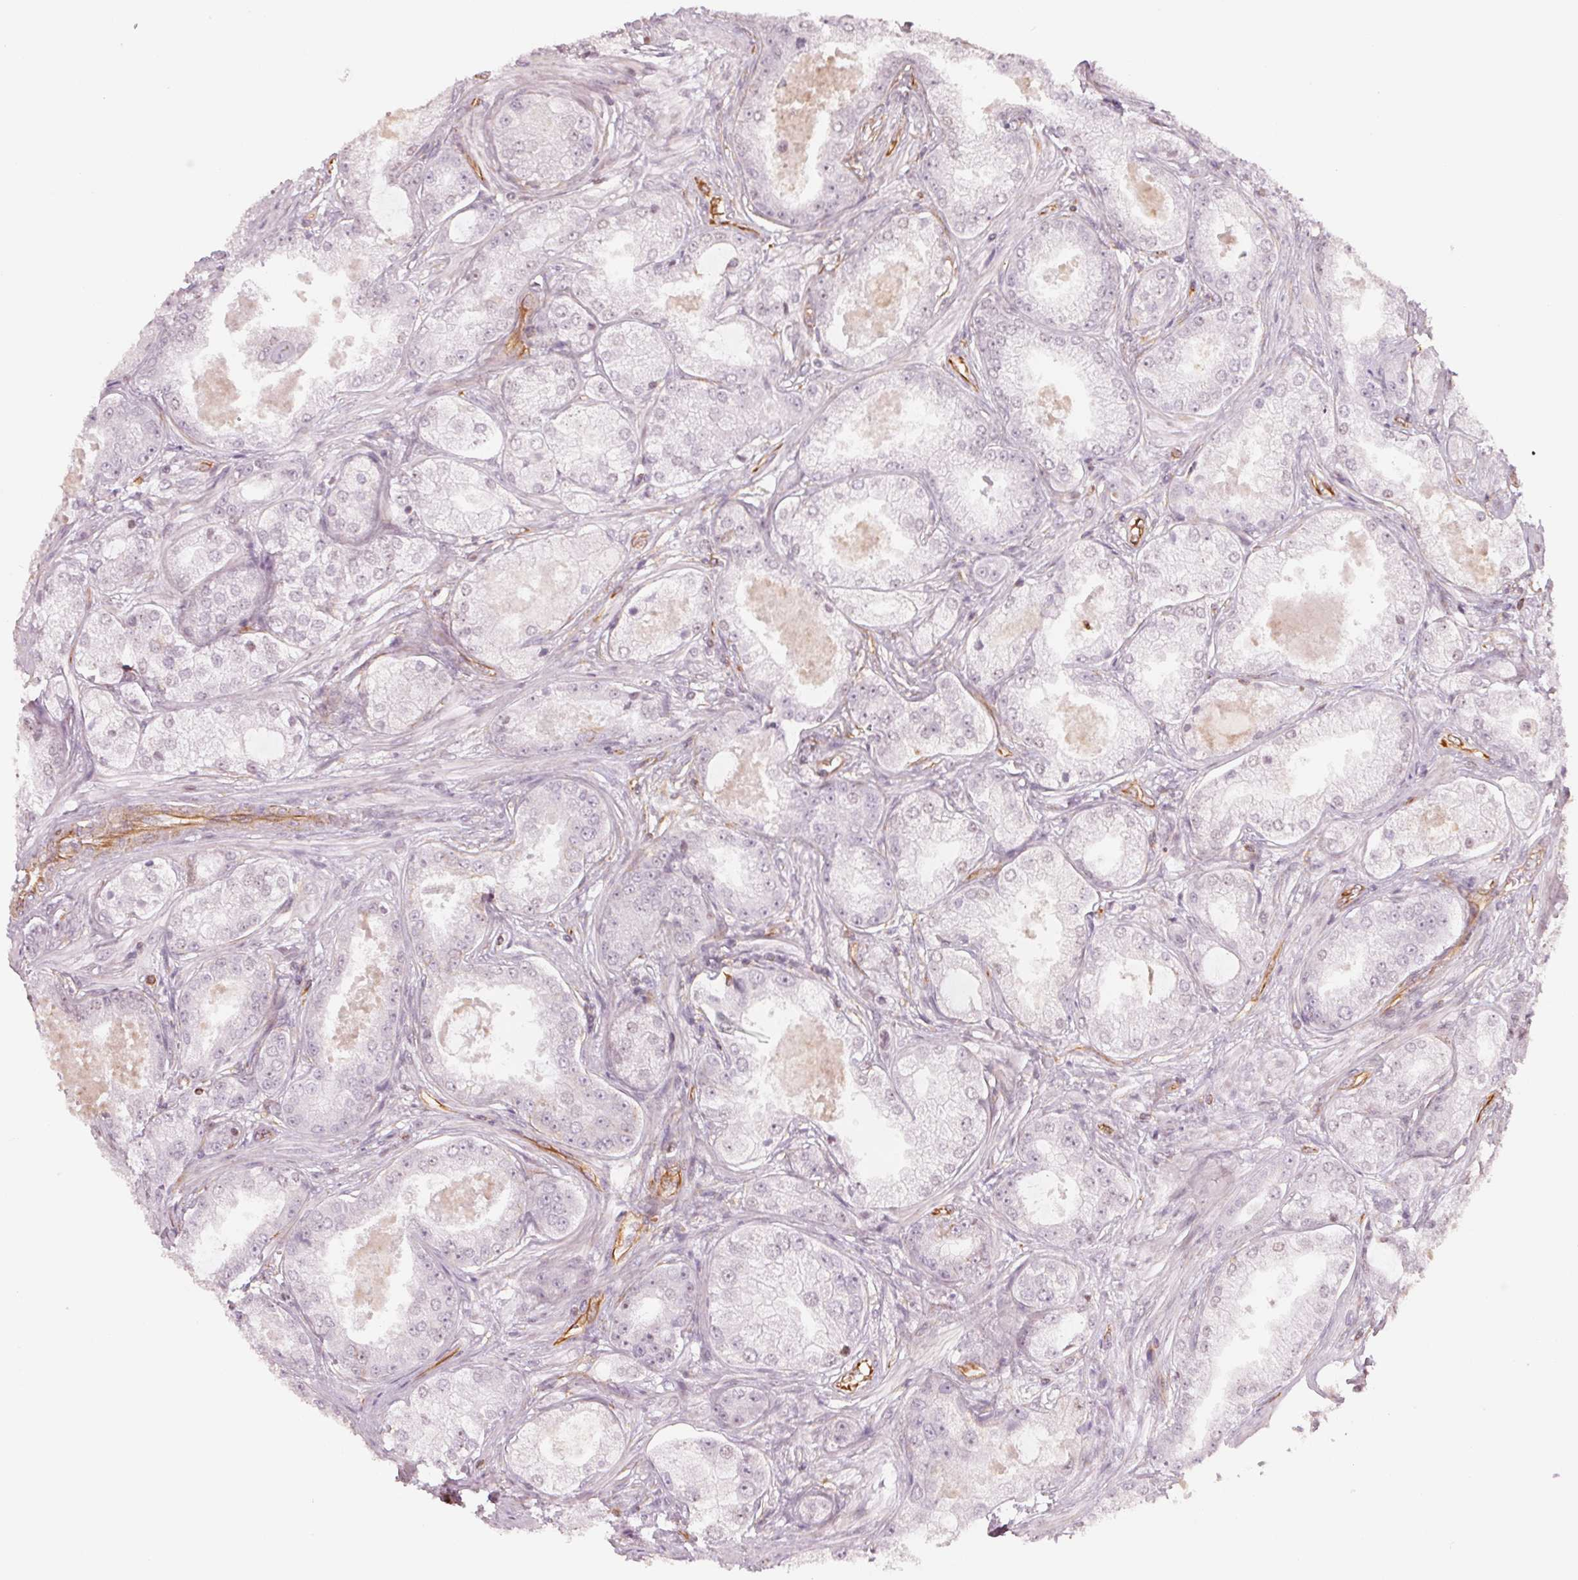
{"staining": {"intensity": "negative", "quantity": "none", "location": "none"}, "tissue": "prostate cancer", "cell_type": "Tumor cells", "image_type": "cancer", "snomed": [{"axis": "morphology", "description": "Adenocarcinoma, Low grade"}, {"axis": "topography", "description": "Prostate"}], "caption": "Prostate adenocarcinoma (low-grade) stained for a protein using immunohistochemistry shows no positivity tumor cells.", "gene": "FOXR2", "patient": {"sex": "male", "age": 68}}